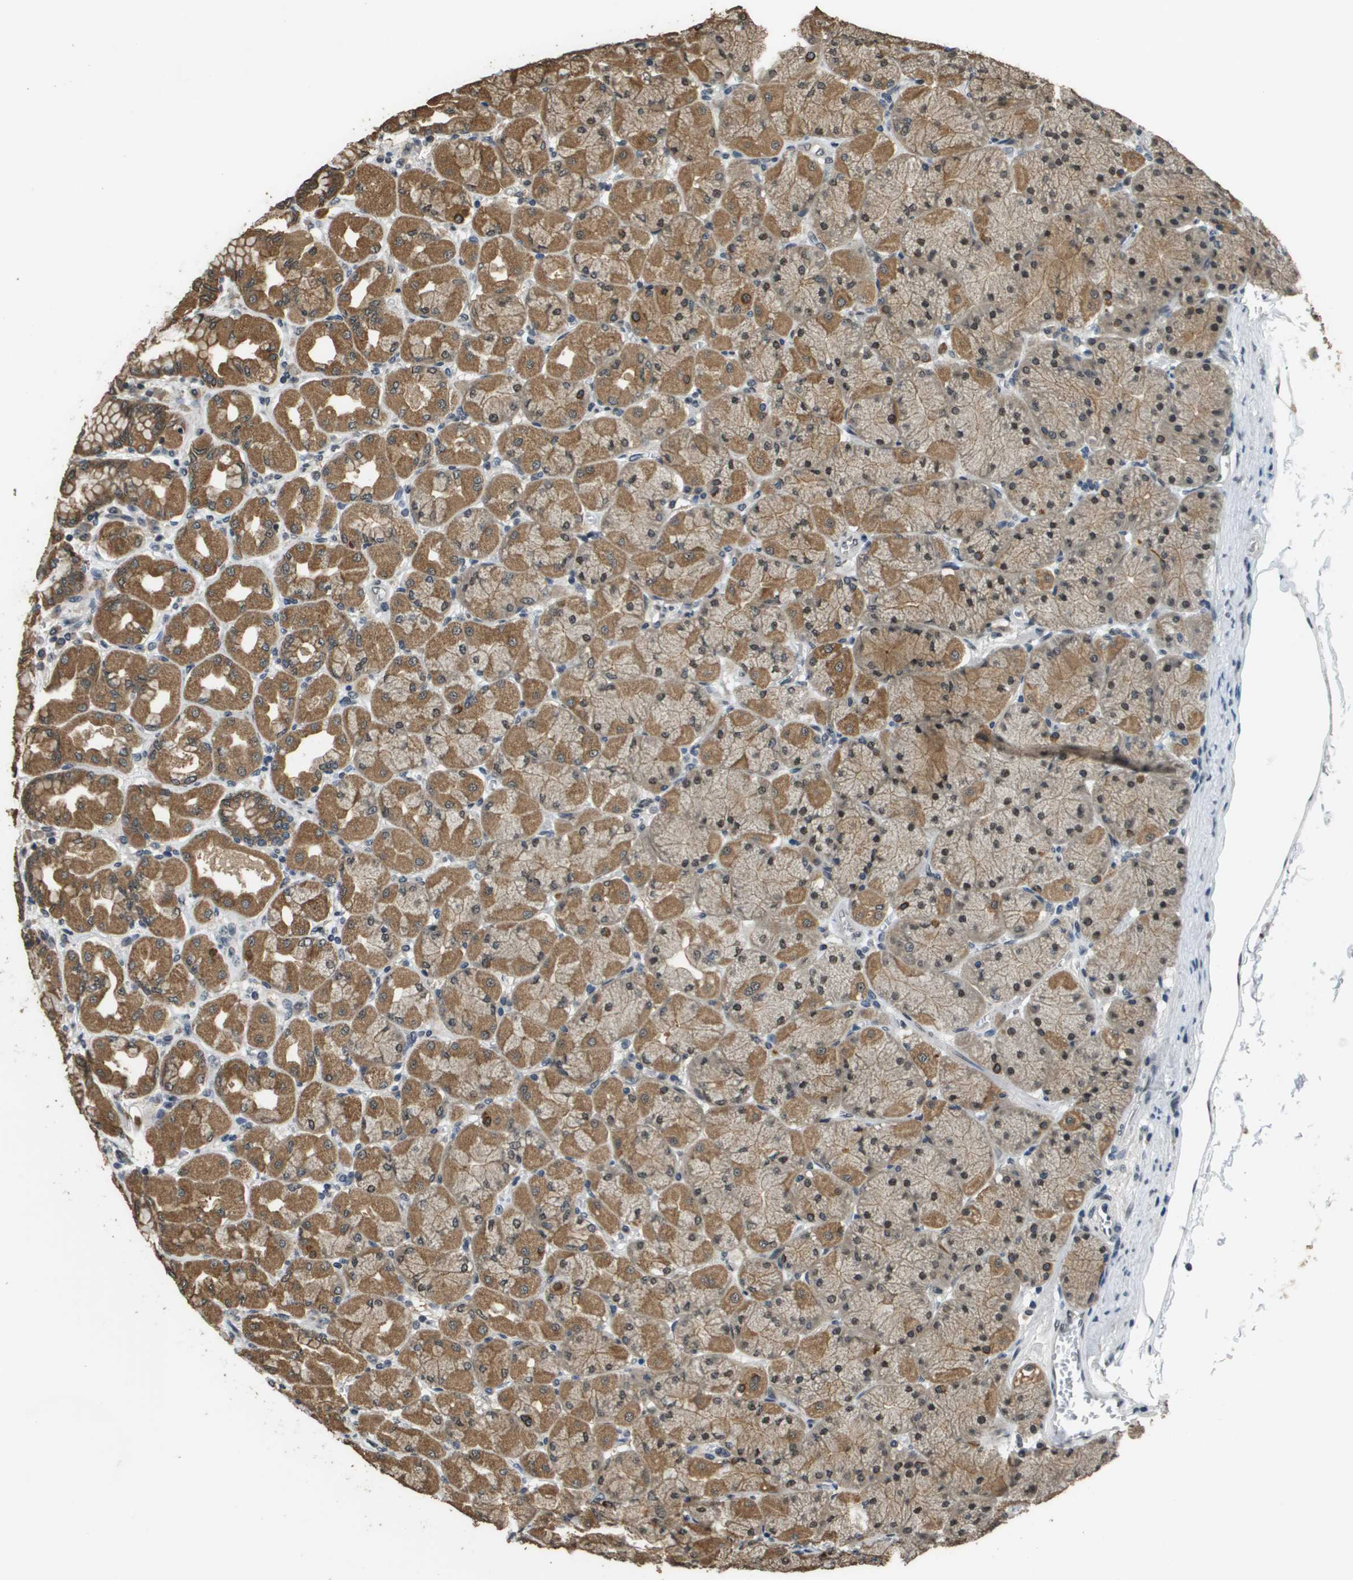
{"staining": {"intensity": "moderate", "quantity": ">75%", "location": "cytoplasmic/membranous,nuclear"}, "tissue": "stomach", "cell_type": "Glandular cells", "image_type": "normal", "snomed": [{"axis": "morphology", "description": "Normal tissue, NOS"}, {"axis": "topography", "description": "Stomach, upper"}], "caption": "The micrograph exhibits staining of unremarkable stomach, revealing moderate cytoplasmic/membranous,nuclear protein expression (brown color) within glandular cells.", "gene": "FANCC", "patient": {"sex": "female", "age": 56}}